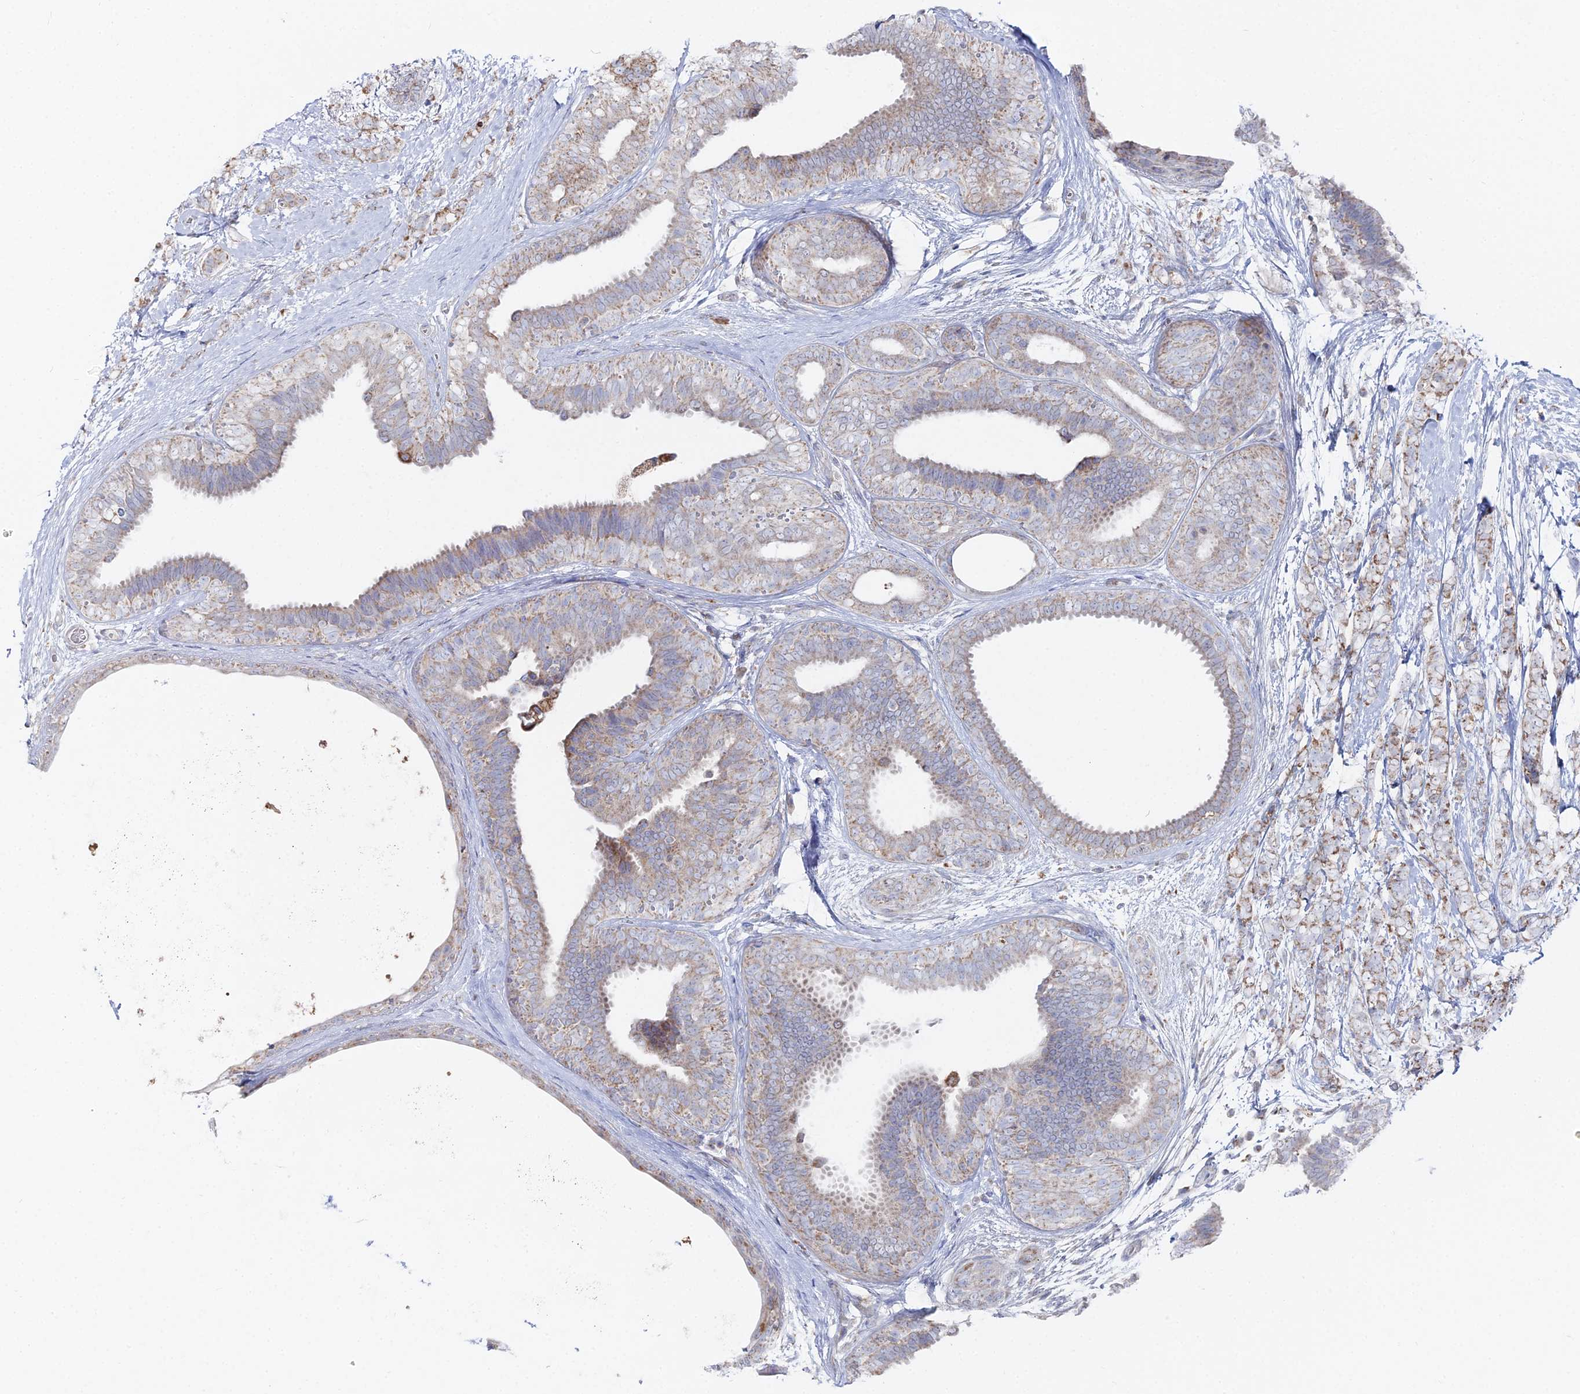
{"staining": {"intensity": "weak", "quantity": "25%-75%", "location": "cytoplasmic/membranous"}, "tissue": "breast cancer", "cell_type": "Tumor cells", "image_type": "cancer", "snomed": [{"axis": "morphology", "description": "Lobular carcinoma"}, {"axis": "topography", "description": "Breast"}], "caption": "Human lobular carcinoma (breast) stained with a brown dye shows weak cytoplasmic/membranous positive expression in approximately 25%-75% of tumor cells.", "gene": "MPC1", "patient": {"sex": "female", "age": 58}}